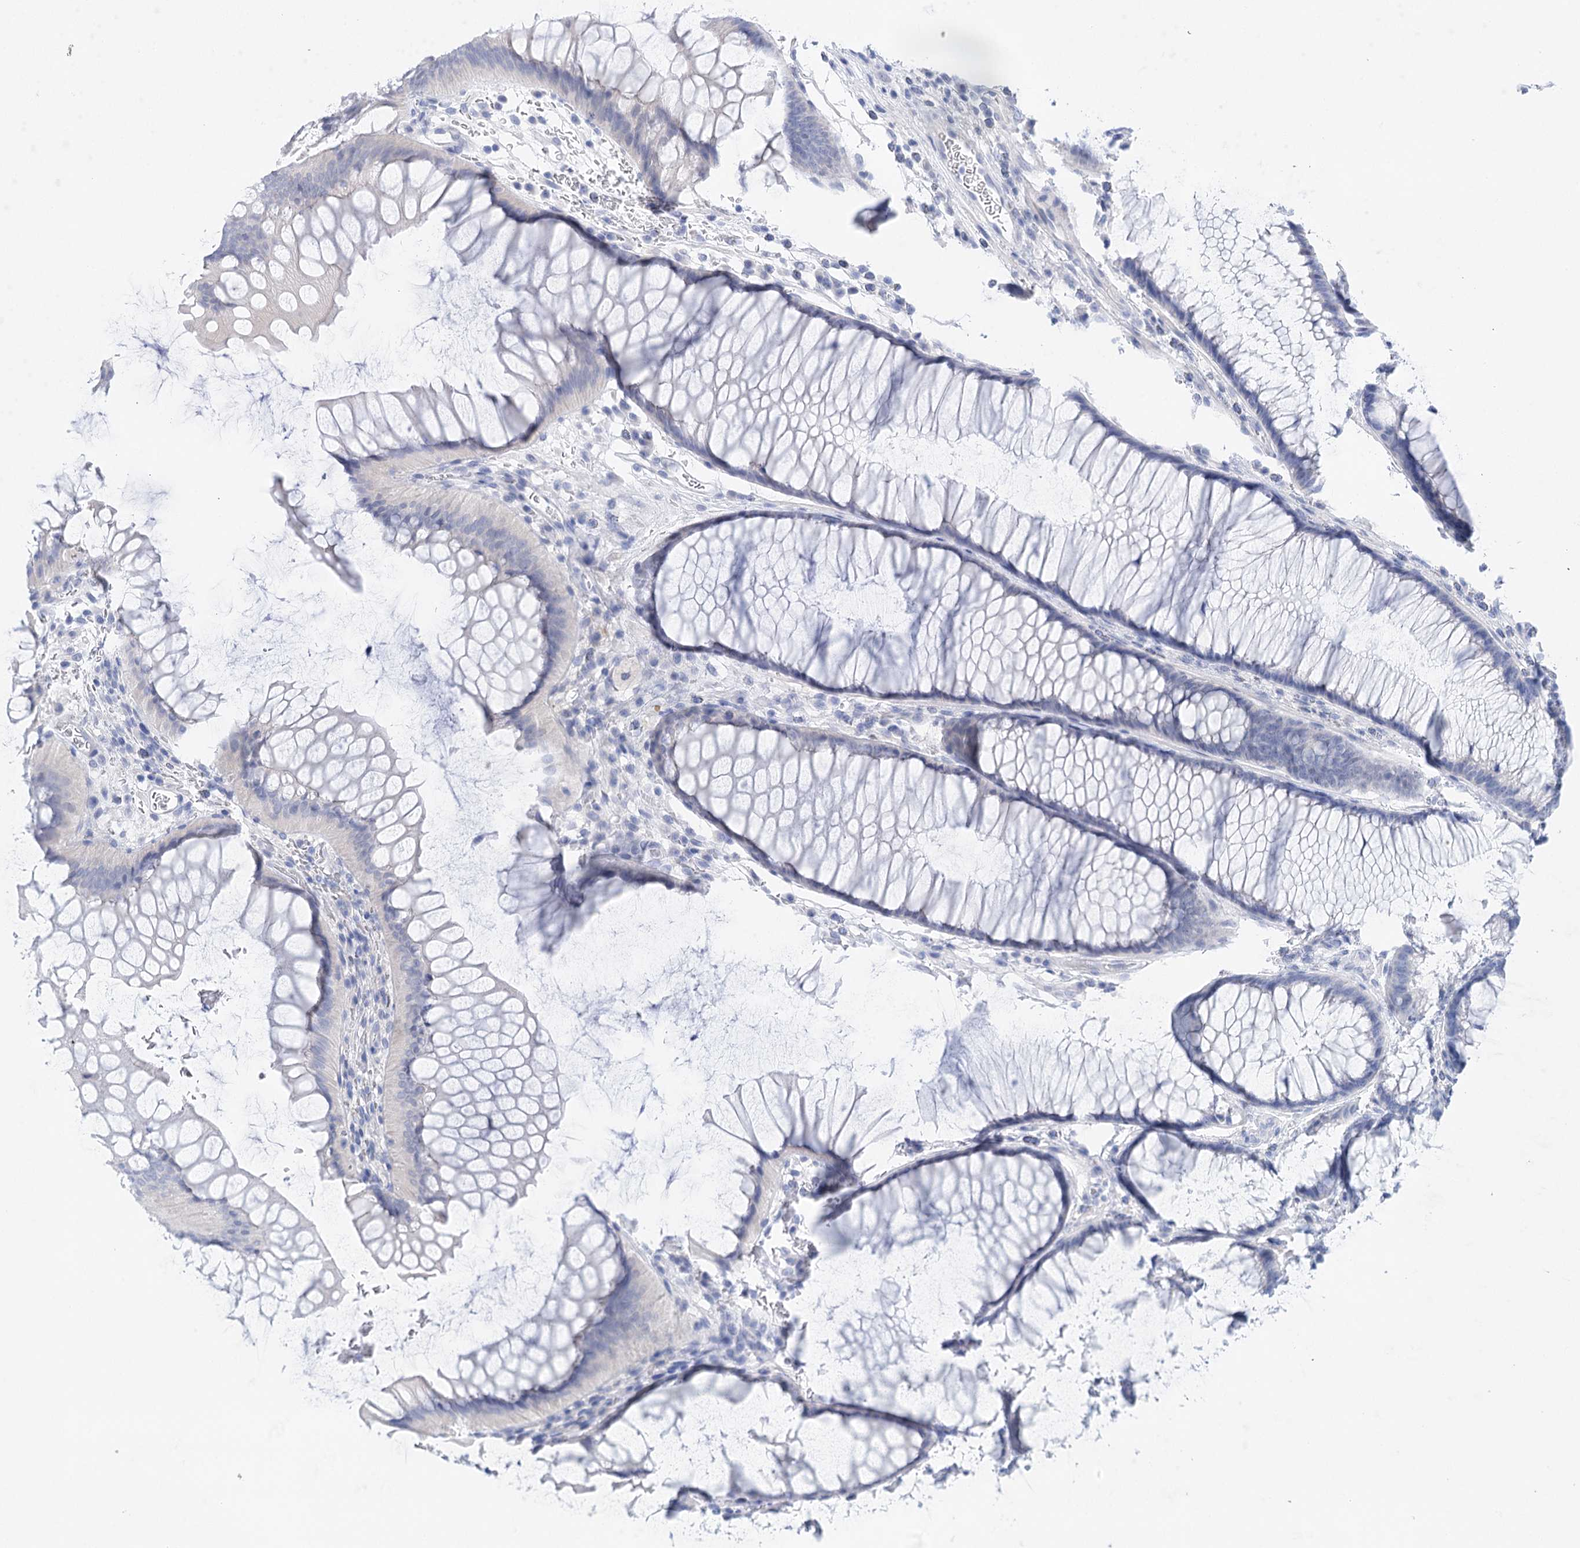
{"staining": {"intensity": "negative", "quantity": "none", "location": "none"}, "tissue": "colon", "cell_type": "Endothelial cells", "image_type": "normal", "snomed": [{"axis": "morphology", "description": "Normal tissue, NOS"}, {"axis": "topography", "description": "Colon"}], "caption": "Immunohistochemistry of unremarkable human colon demonstrates no staining in endothelial cells. (DAB immunohistochemistry (IHC) visualized using brightfield microscopy, high magnification).", "gene": "LALBA", "patient": {"sex": "female", "age": 82}}